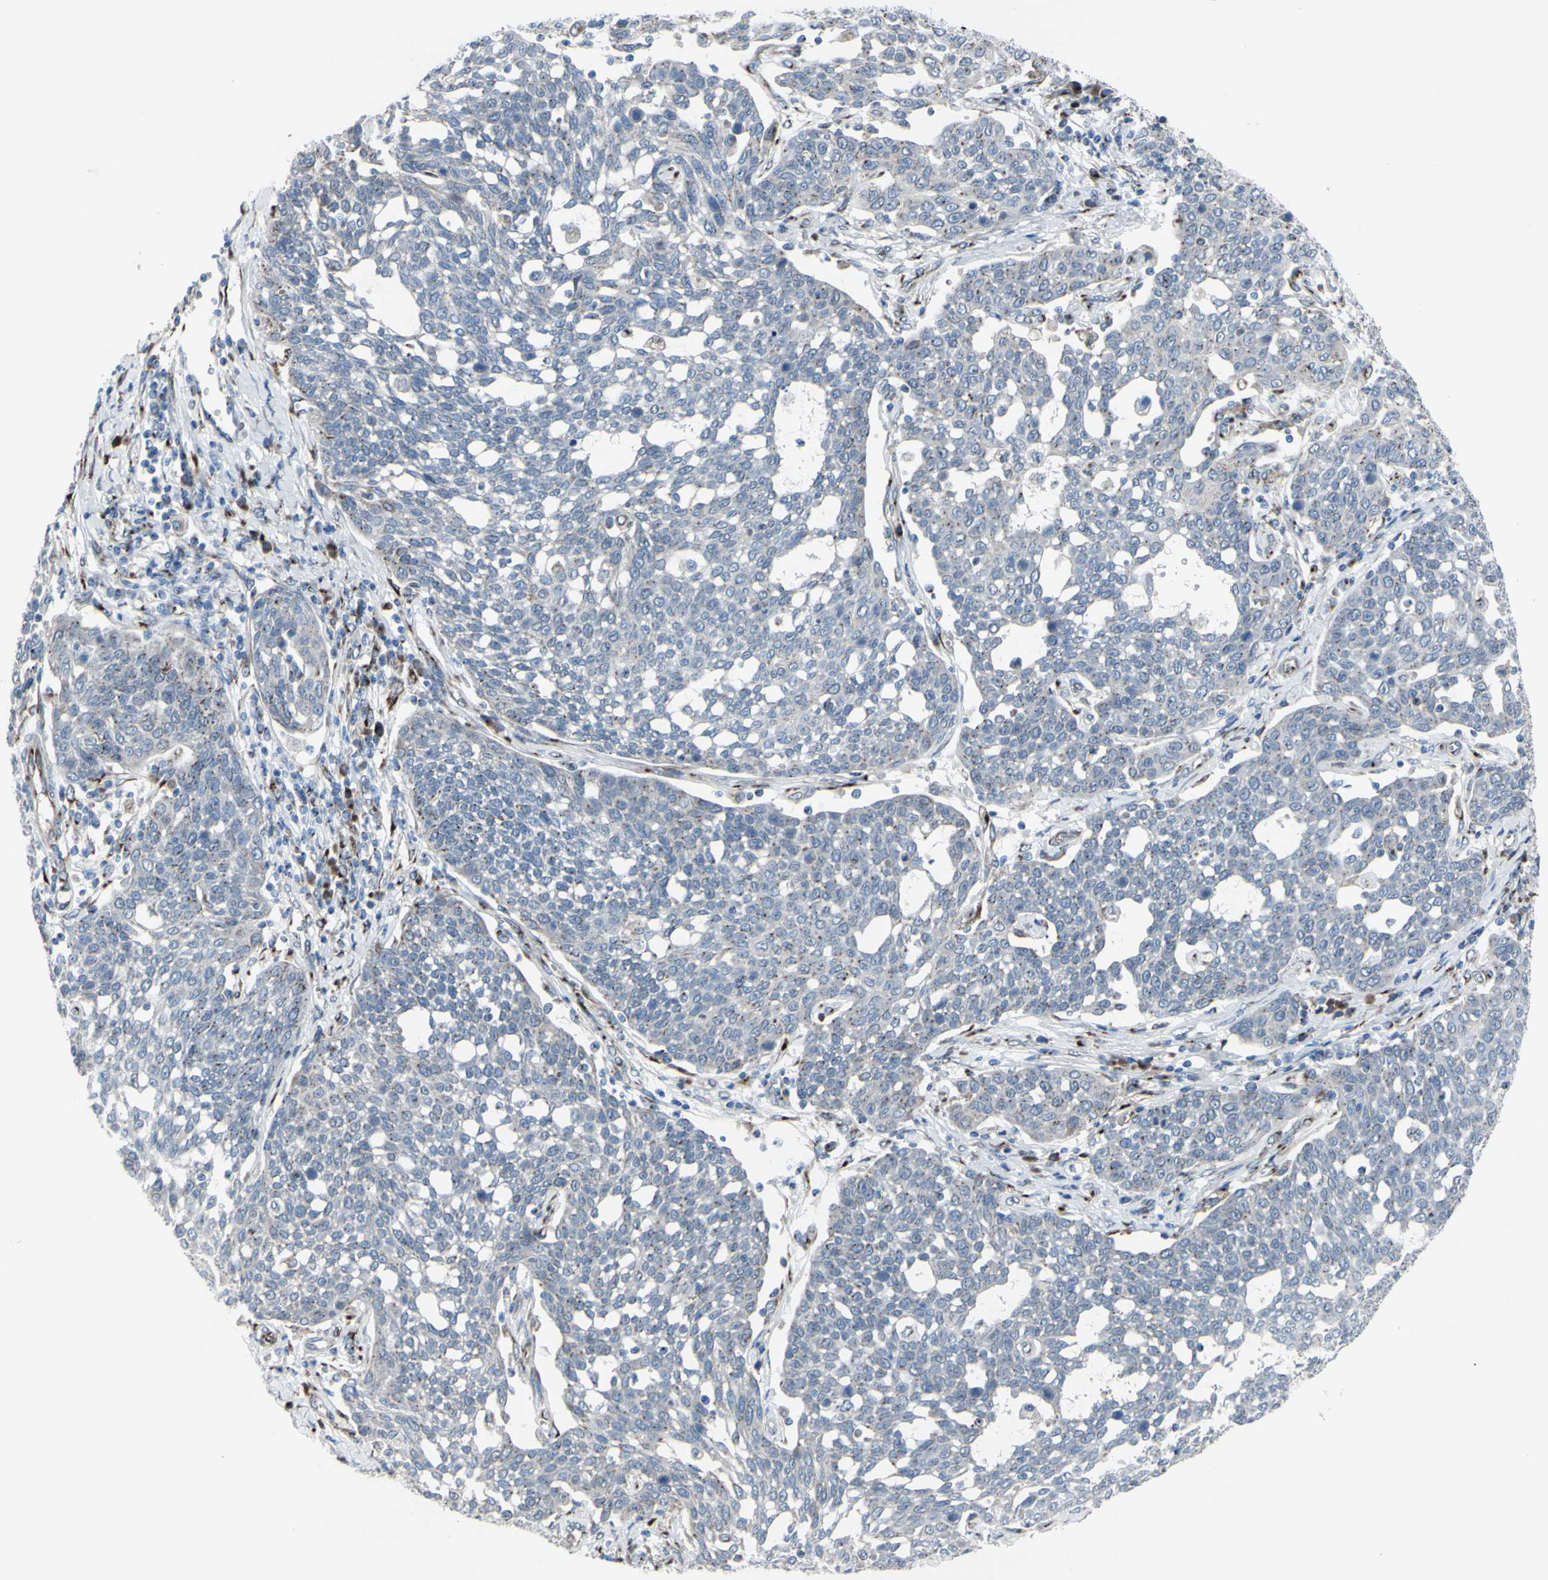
{"staining": {"intensity": "moderate", "quantity": "<25%", "location": "cytoplasmic/membranous"}, "tissue": "cervical cancer", "cell_type": "Tumor cells", "image_type": "cancer", "snomed": [{"axis": "morphology", "description": "Squamous cell carcinoma, NOS"}, {"axis": "topography", "description": "Cervix"}], "caption": "DAB immunohistochemical staining of cervical cancer (squamous cell carcinoma) exhibits moderate cytoplasmic/membranous protein positivity in approximately <25% of tumor cells. The staining was performed using DAB, with brown indicating positive protein expression. Nuclei are stained blue with hematoxylin.", "gene": "GLG1", "patient": {"sex": "female", "age": 34}}